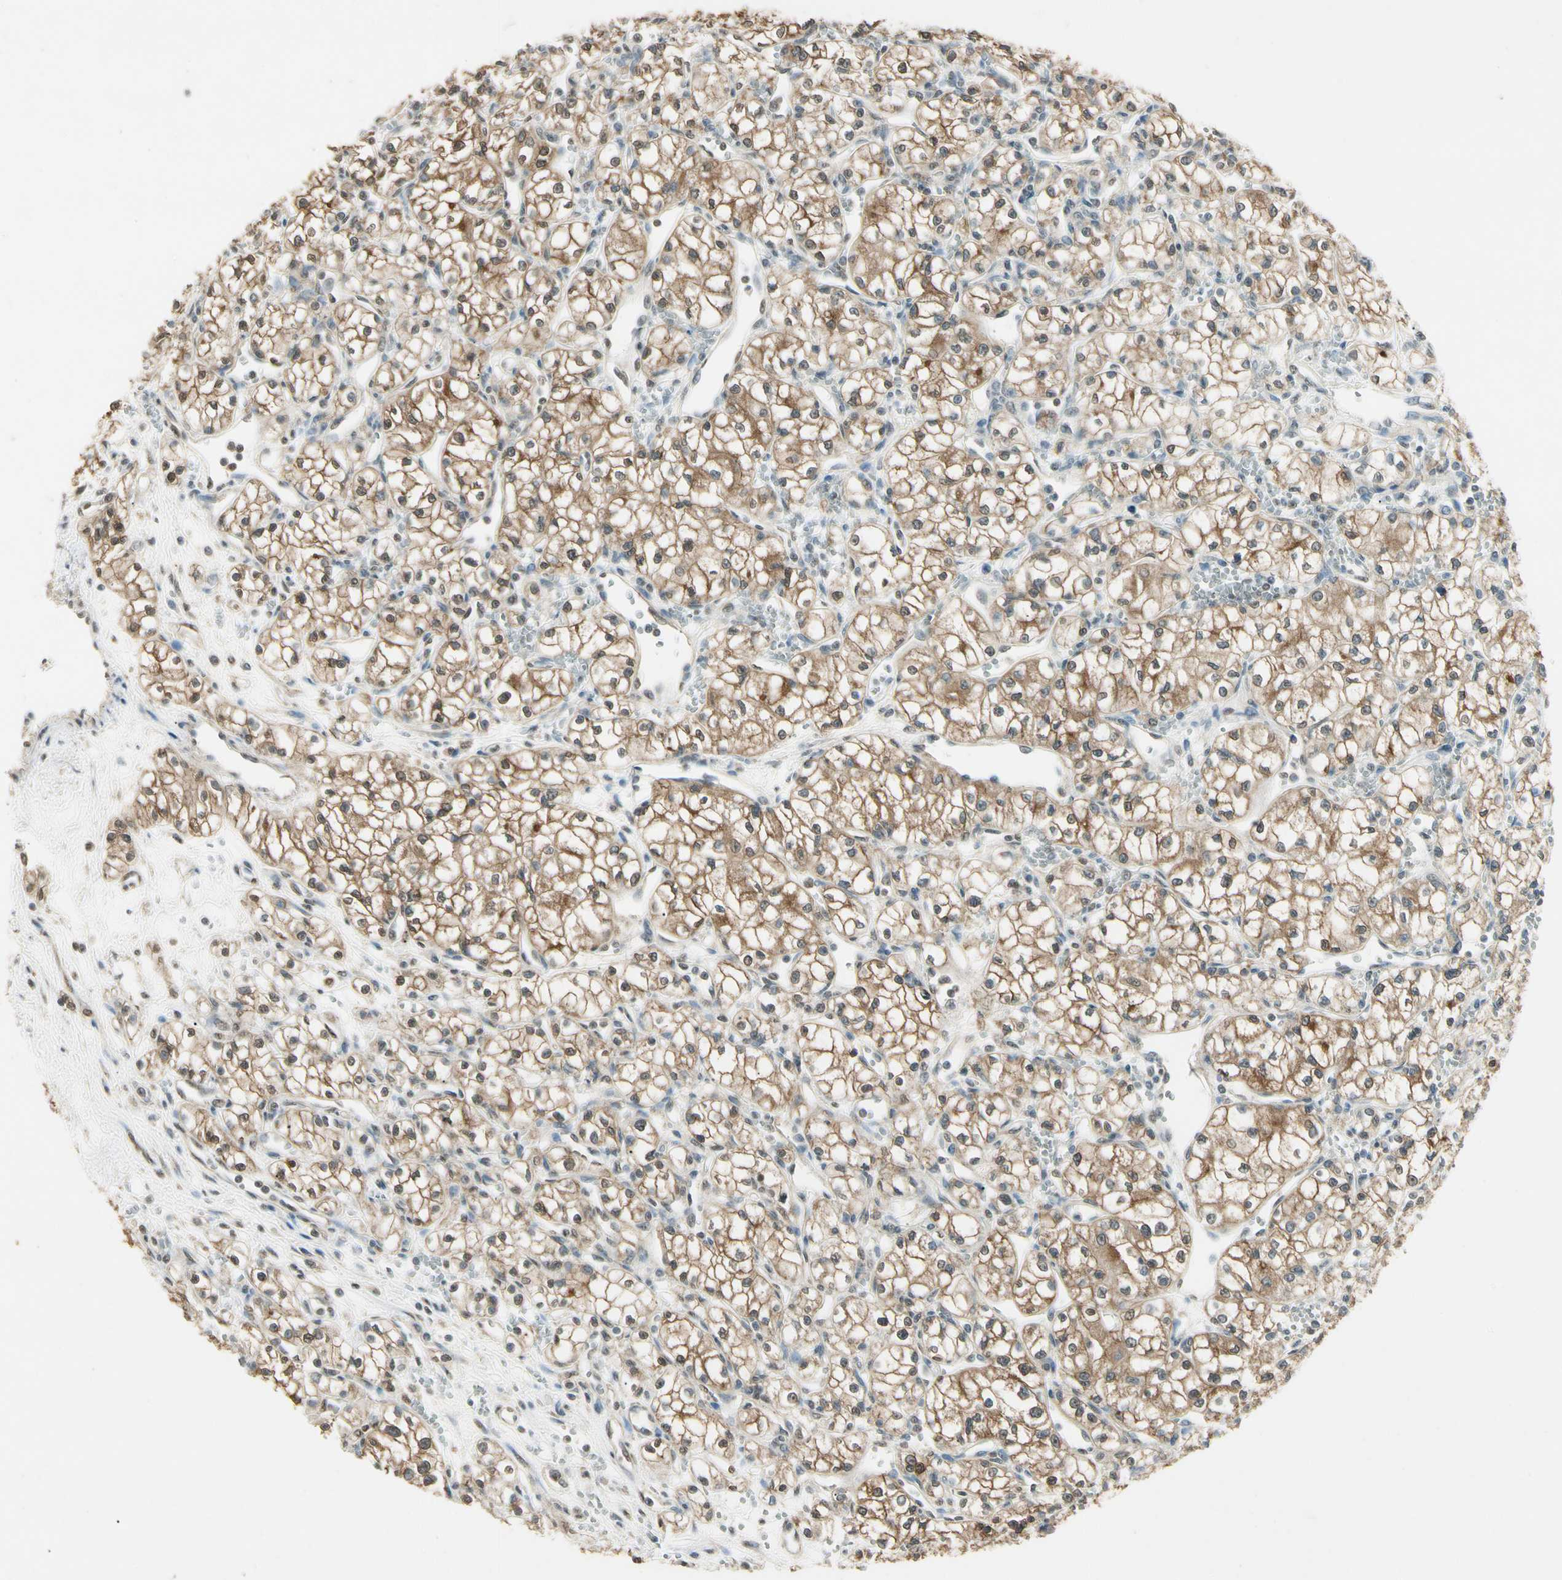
{"staining": {"intensity": "moderate", "quantity": ">75%", "location": "cytoplasmic/membranous"}, "tissue": "renal cancer", "cell_type": "Tumor cells", "image_type": "cancer", "snomed": [{"axis": "morphology", "description": "Normal tissue, NOS"}, {"axis": "morphology", "description": "Adenocarcinoma, NOS"}, {"axis": "topography", "description": "Kidney"}], "caption": "Brown immunohistochemical staining in human adenocarcinoma (renal) exhibits moderate cytoplasmic/membranous positivity in approximately >75% of tumor cells.", "gene": "SGCA", "patient": {"sex": "male", "age": 59}}